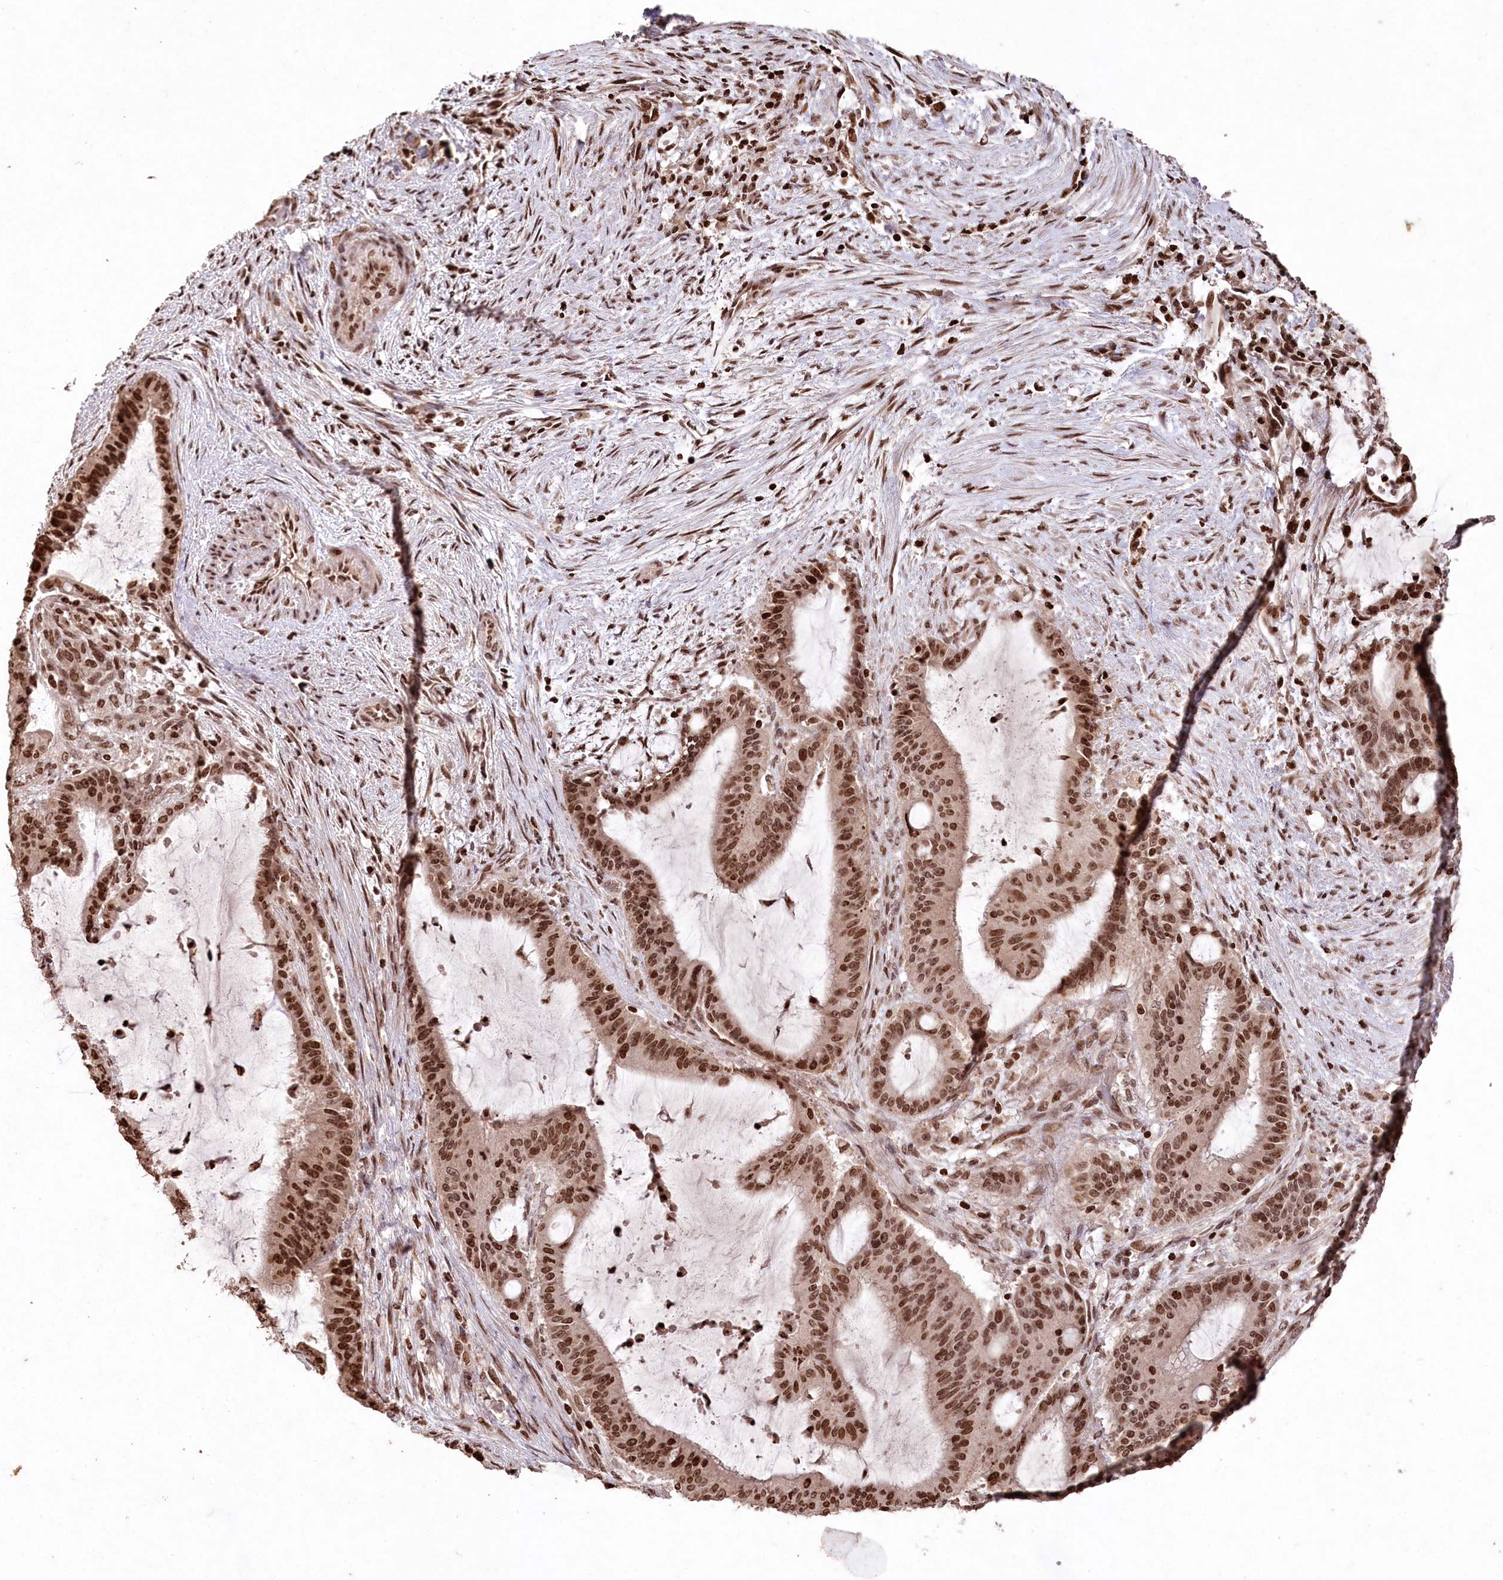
{"staining": {"intensity": "strong", "quantity": ">75%", "location": "nuclear"}, "tissue": "liver cancer", "cell_type": "Tumor cells", "image_type": "cancer", "snomed": [{"axis": "morphology", "description": "Normal tissue, NOS"}, {"axis": "morphology", "description": "Cholangiocarcinoma"}, {"axis": "topography", "description": "Liver"}, {"axis": "topography", "description": "Peripheral nerve tissue"}], "caption": "Tumor cells show high levels of strong nuclear staining in approximately >75% of cells in human cholangiocarcinoma (liver).", "gene": "CCSER2", "patient": {"sex": "female", "age": 73}}